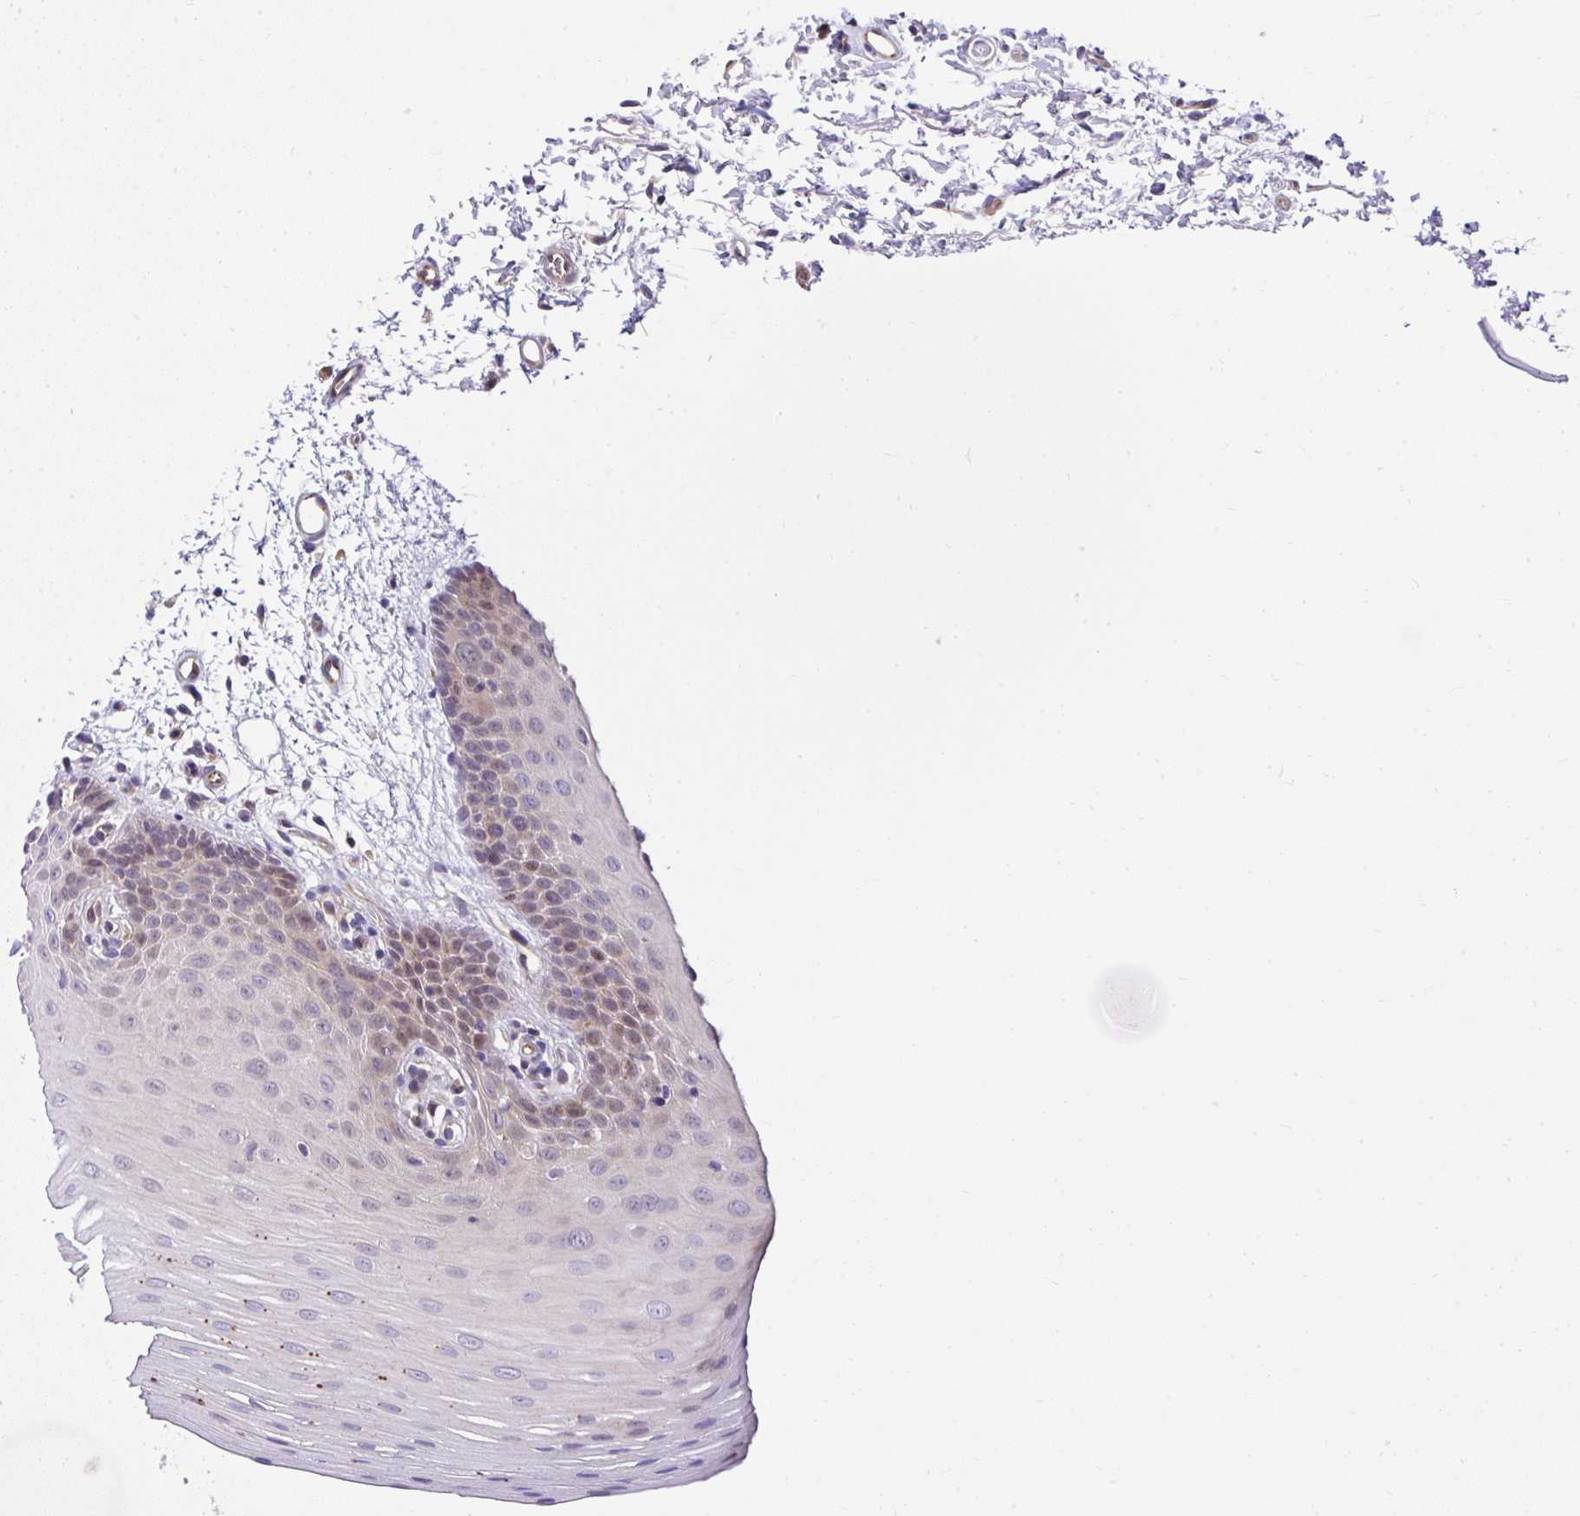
{"staining": {"intensity": "weak", "quantity": "<25%", "location": "cytoplasmic/membranous,nuclear"}, "tissue": "oral mucosa", "cell_type": "Squamous epithelial cells", "image_type": "normal", "snomed": [{"axis": "morphology", "description": "Normal tissue, NOS"}, {"axis": "topography", "description": "Oral tissue"}], "caption": "The image shows no significant expression in squamous epithelial cells of oral mucosa.", "gene": "CHIA", "patient": {"sex": "female", "age": 81}}